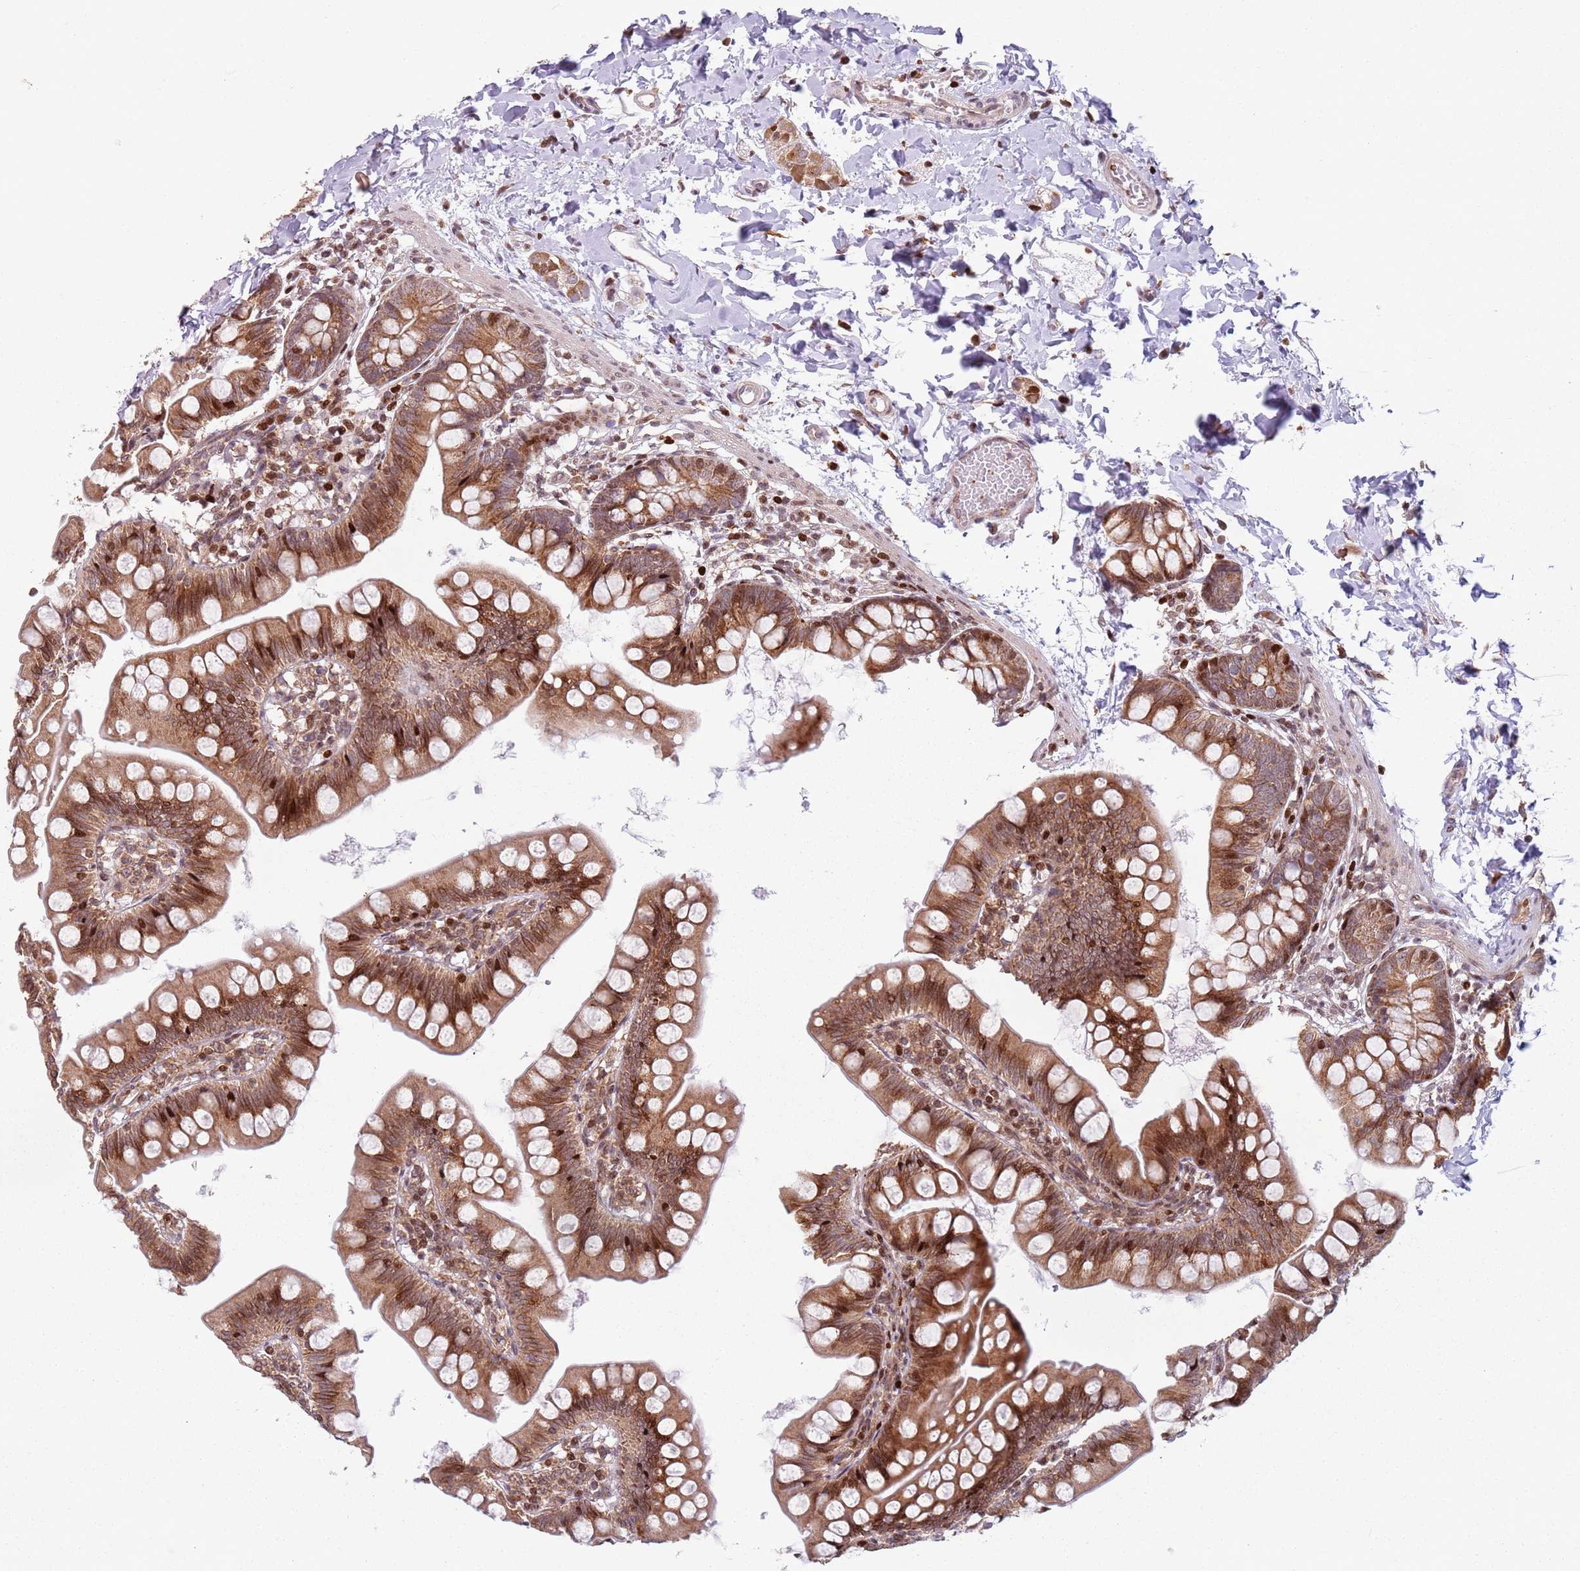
{"staining": {"intensity": "strong", "quantity": ">75%", "location": "cytoplasmic/membranous,nuclear"}, "tissue": "small intestine", "cell_type": "Glandular cells", "image_type": "normal", "snomed": [{"axis": "morphology", "description": "Normal tissue, NOS"}, {"axis": "topography", "description": "Small intestine"}], "caption": "Glandular cells reveal high levels of strong cytoplasmic/membranous,nuclear expression in approximately >75% of cells in normal human small intestine. The staining was performed using DAB (3,3'-diaminobenzidine) to visualize the protein expression in brown, while the nuclei were stained in blue with hematoxylin (Magnification: 20x).", "gene": "HNRNPLL", "patient": {"sex": "male", "age": 7}}